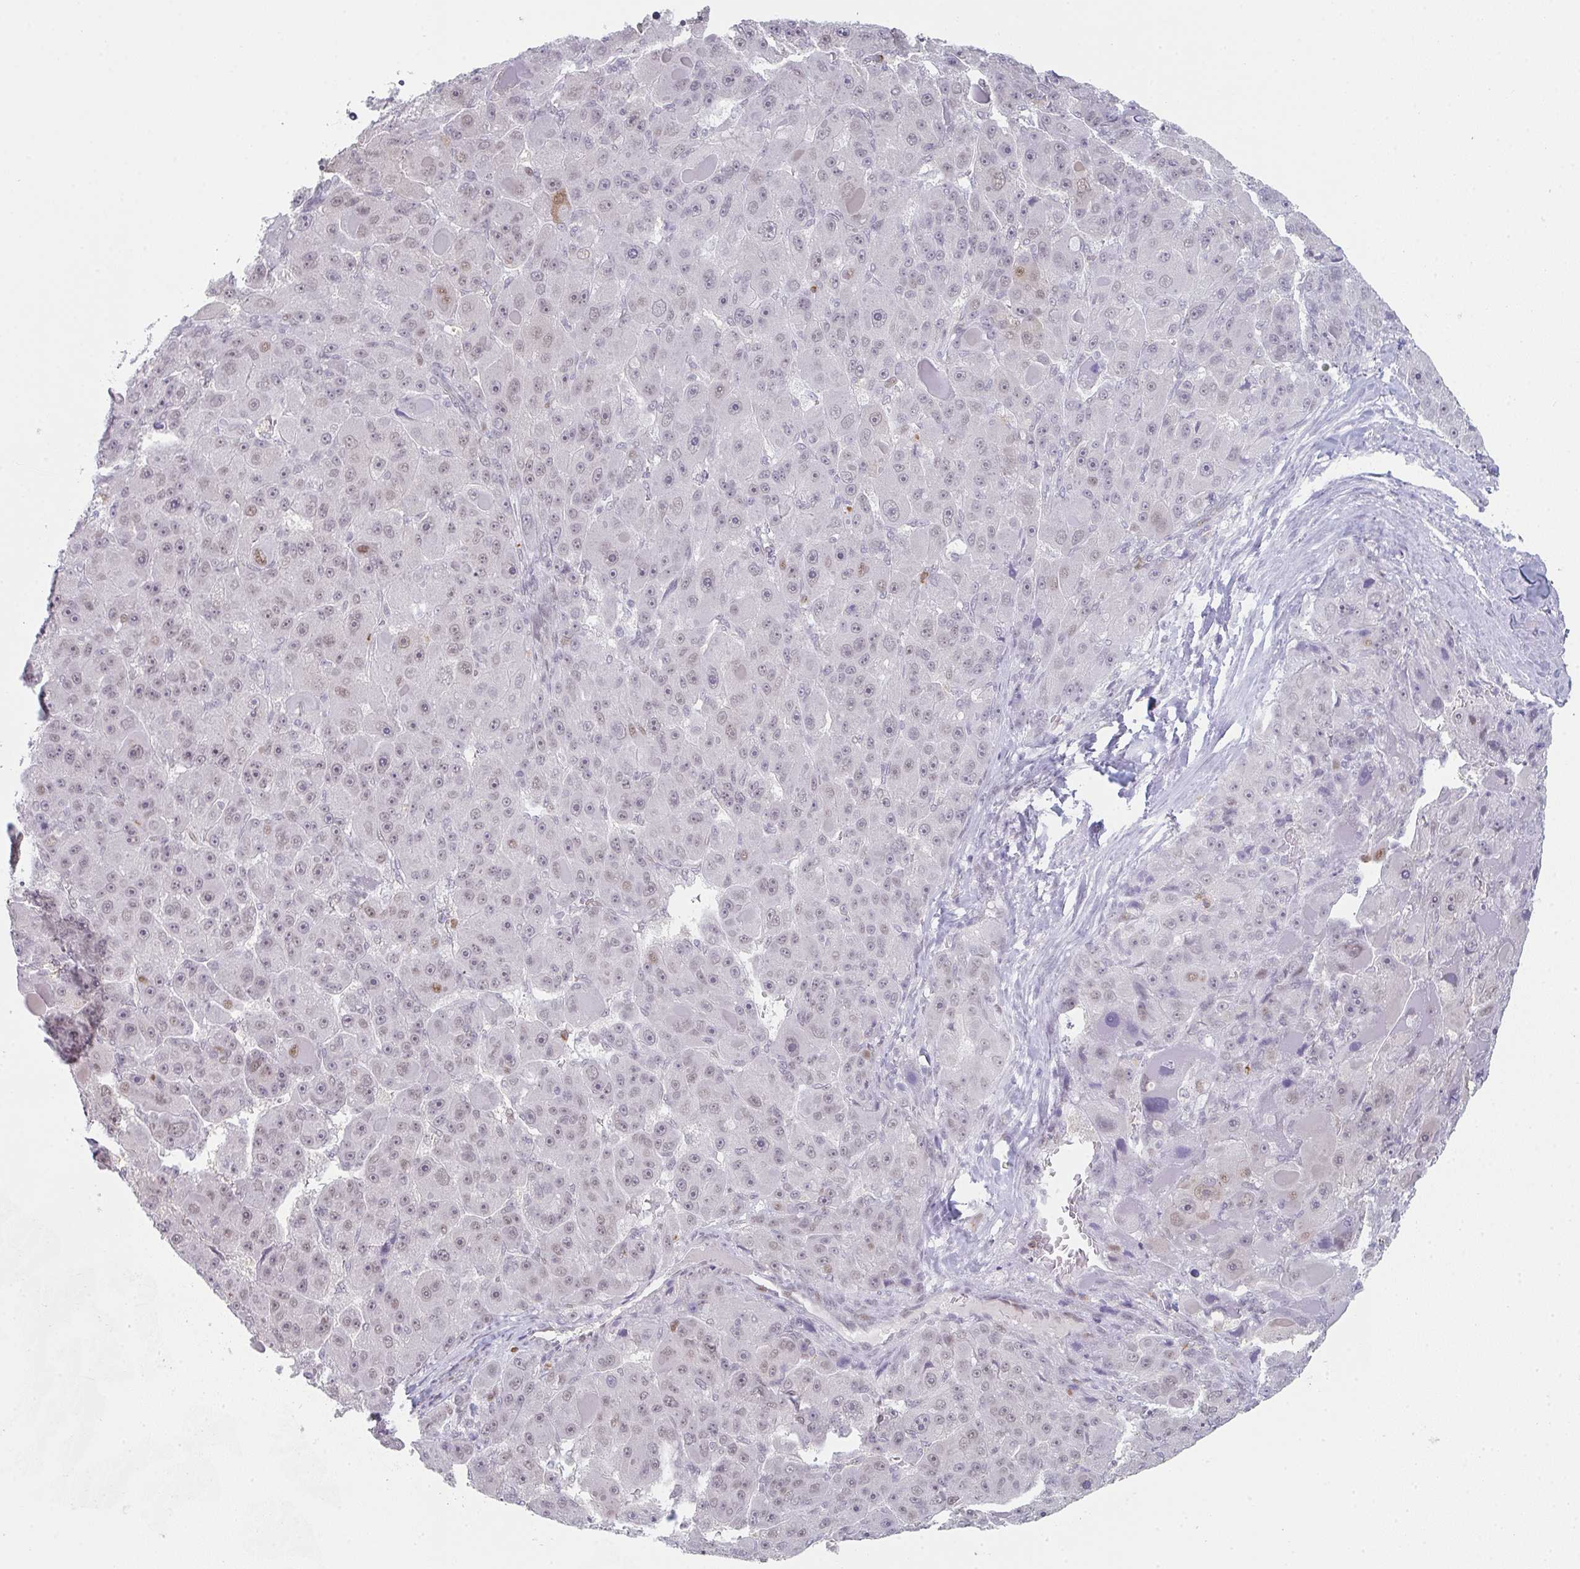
{"staining": {"intensity": "weak", "quantity": "25%-75%", "location": "nuclear"}, "tissue": "liver cancer", "cell_type": "Tumor cells", "image_type": "cancer", "snomed": [{"axis": "morphology", "description": "Carcinoma, Hepatocellular, NOS"}, {"axis": "topography", "description": "Liver"}], "caption": "Human hepatocellular carcinoma (liver) stained with a brown dye demonstrates weak nuclear positive positivity in approximately 25%-75% of tumor cells.", "gene": "LIN54", "patient": {"sex": "male", "age": 76}}